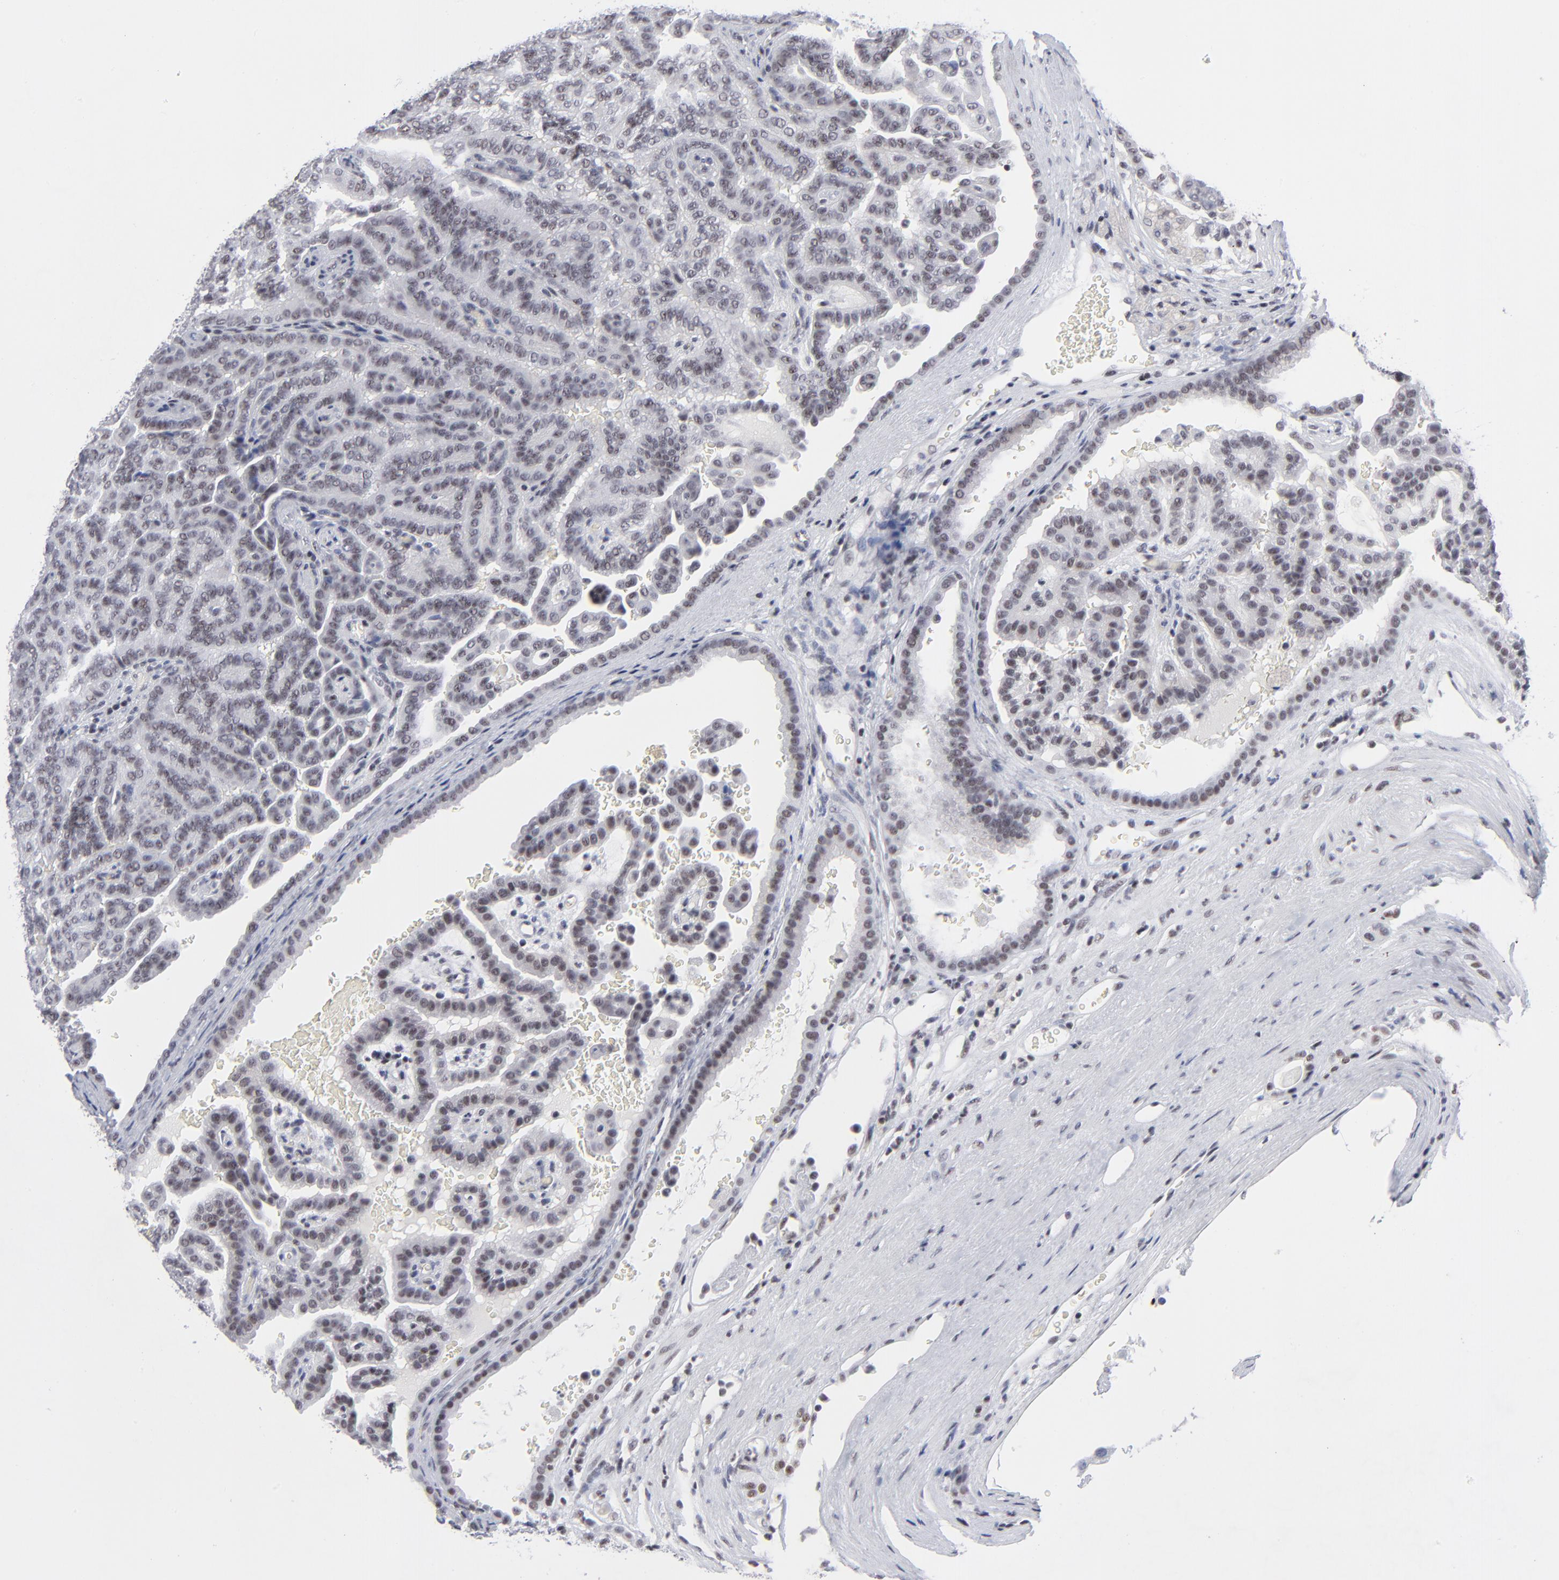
{"staining": {"intensity": "weak", "quantity": "25%-75%", "location": "nuclear"}, "tissue": "renal cancer", "cell_type": "Tumor cells", "image_type": "cancer", "snomed": [{"axis": "morphology", "description": "Adenocarcinoma, NOS"}, {"axis": "topography", "description": "Kidney"}], "caption": "A histopathology image of renal cancer stained for a protein reveals weak nuclear brown staining in tumor cells. (DAB IHC with brightfield microscopy, high magnification).", "gene": "SP2", "patient": {"sex": "male", "age": 61}}